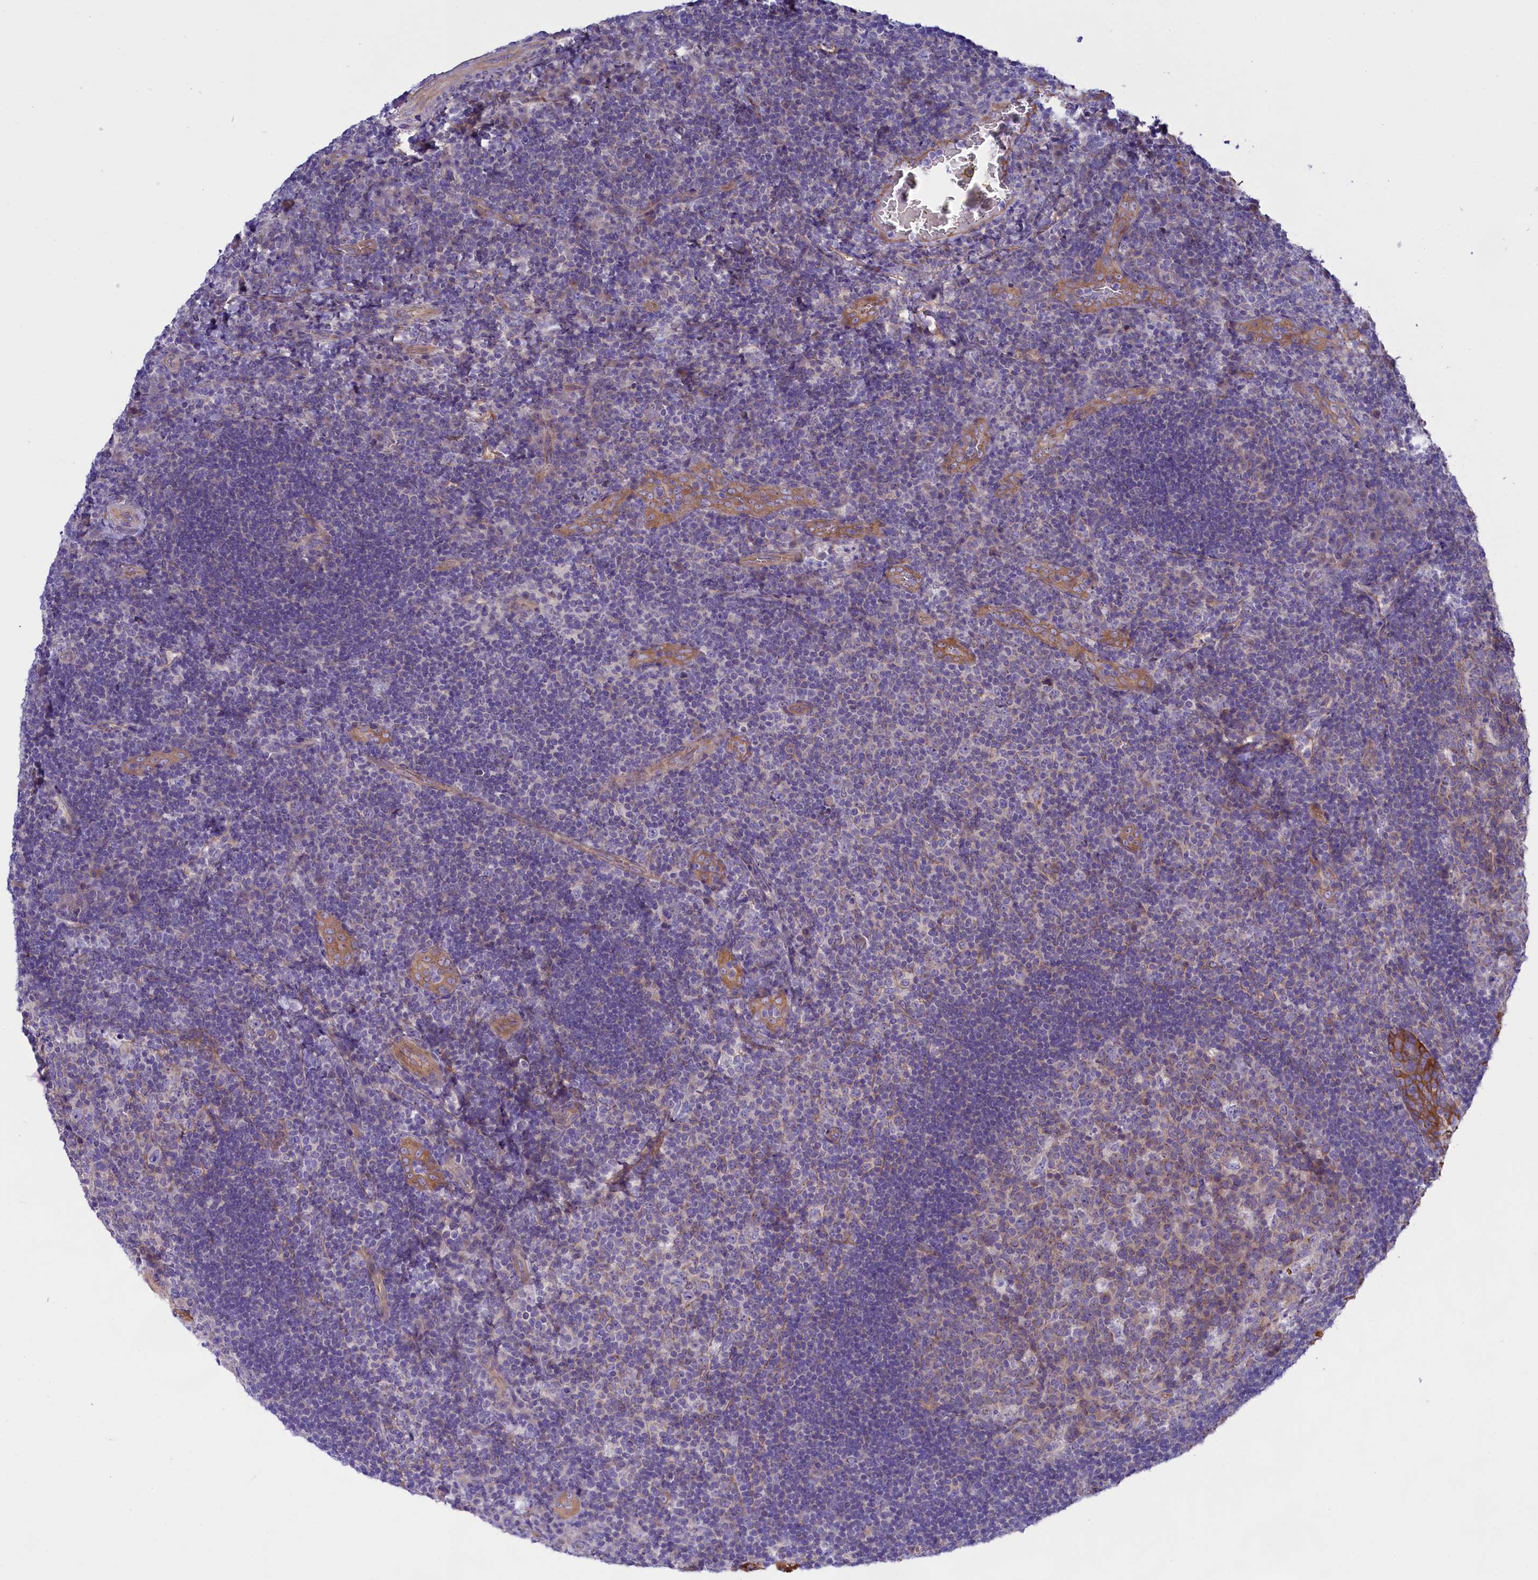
{"staining": {"intensity": "weak", "quantity": "<25%", "location": "cytoplasmic/membranous"}, "tissue": "tonsil", "cell_type": "Germinal center cells", "image_type": "normal", "snomed": [{"axis": "morphology", "description": "Normal tissue, NOS"}, {"axis": "topography", "description": "Tonsil"}], "caption": "The histopathology image shows no staining of germinal center cells in normal tonsil. (Stains: DAB (3,3'-diaminobenzidine) IHC with hematoxylin counter stain, Microscopy: brightfield microscopy at high magnification).", "gene": "PPP1R13L", "patient": {"sex": "male", "age": 17}}